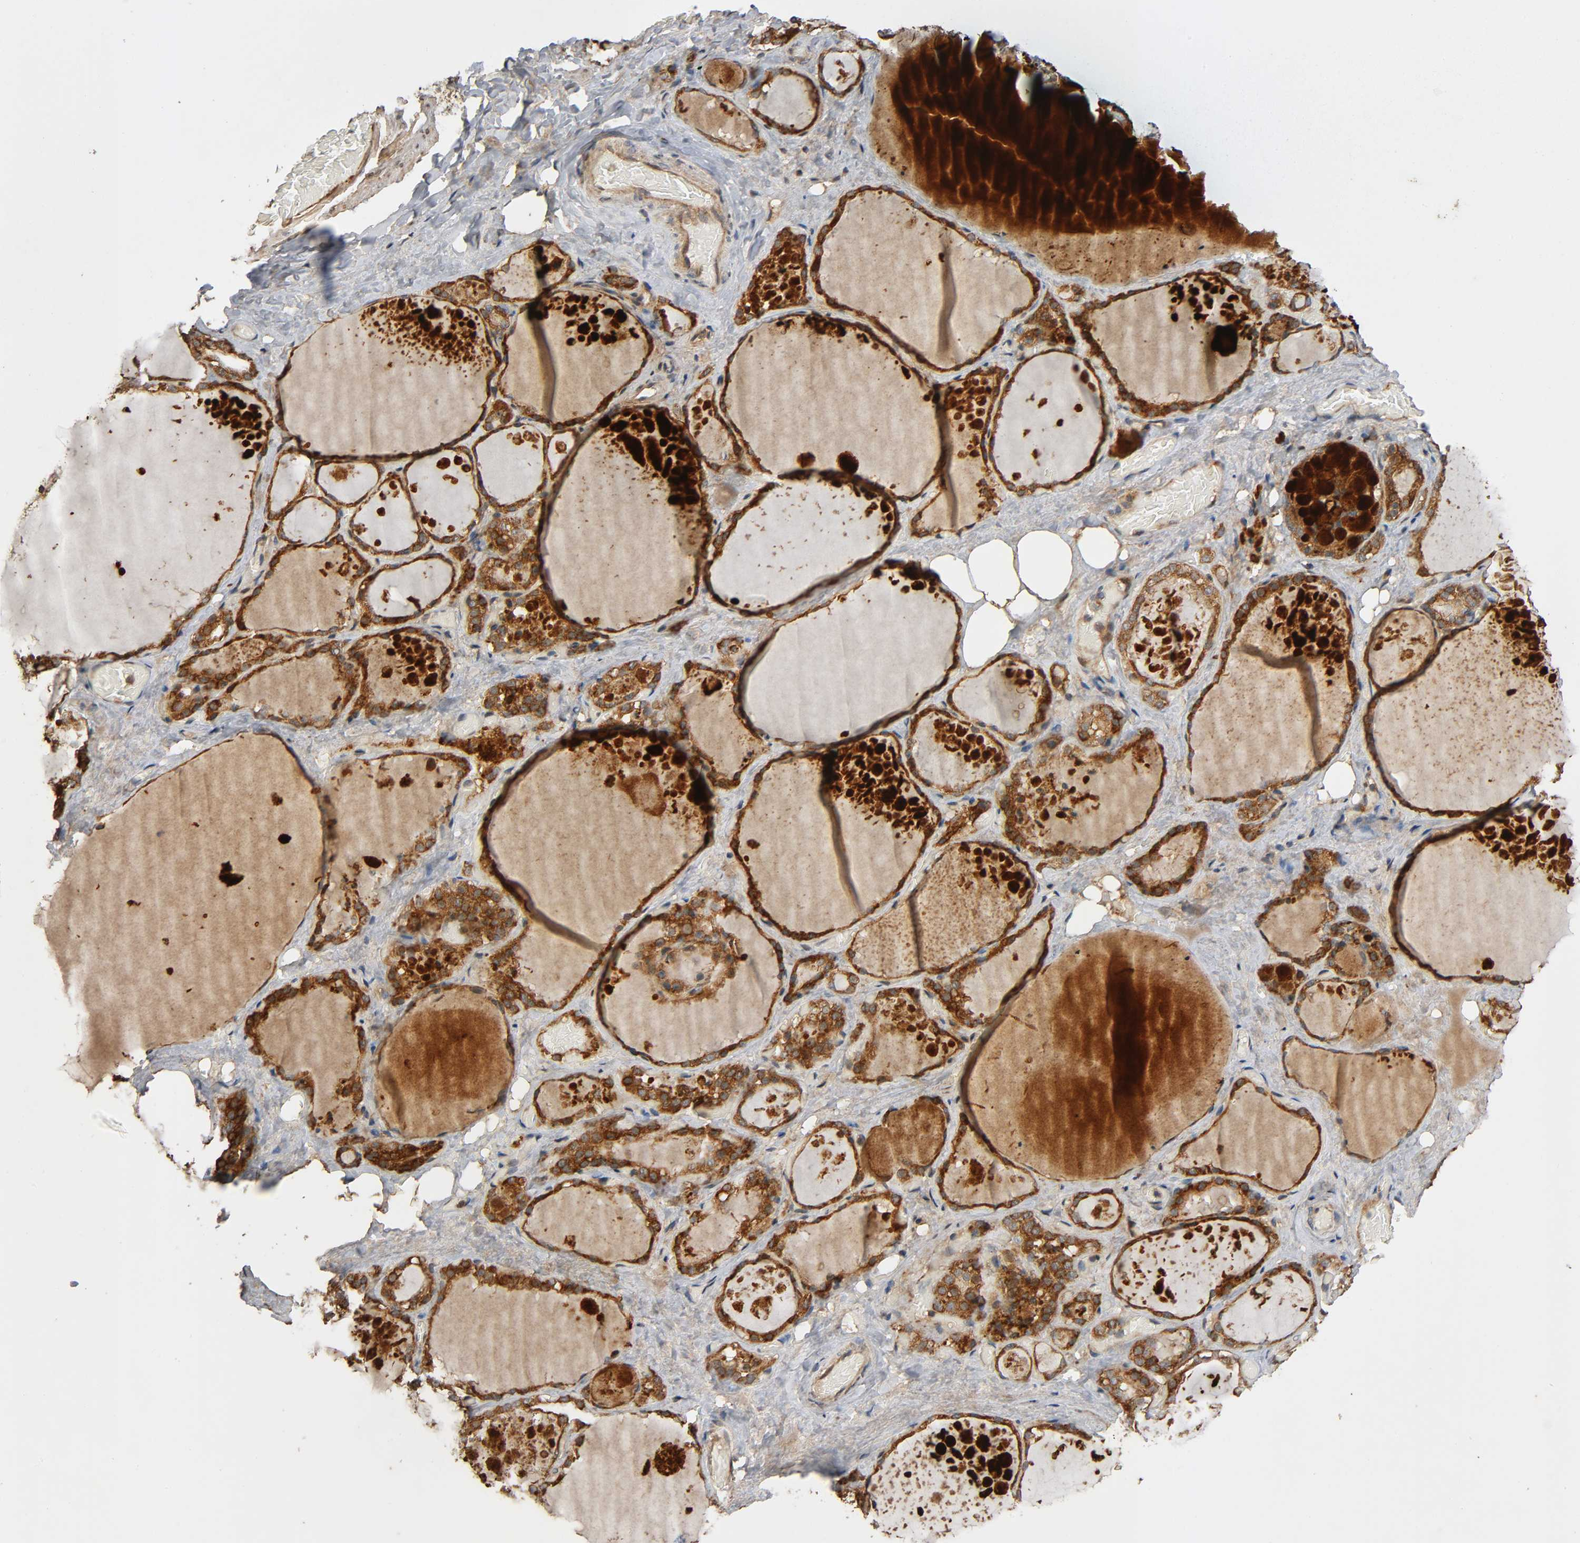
{"staining": {"intensity": "strong", "quantity": ">75%", "location": "cytoplasmic/membranous"}, "tissue": "thyroid gland", "cell_type": "Glandular cells", "image_type": "normal", "snomed": [{"axis": "morphology", "description": "Normal tissue, NOS"}, {"axis": "topography", "description": "Thyroid gland"}], "caption": "Unremarkable thyroid gland shows strong cytoplasmic/membranous positivity in about >75% of glandular cells.", "gene": "MAP3K8", "patient": {"sex": "male", "age": 61}}